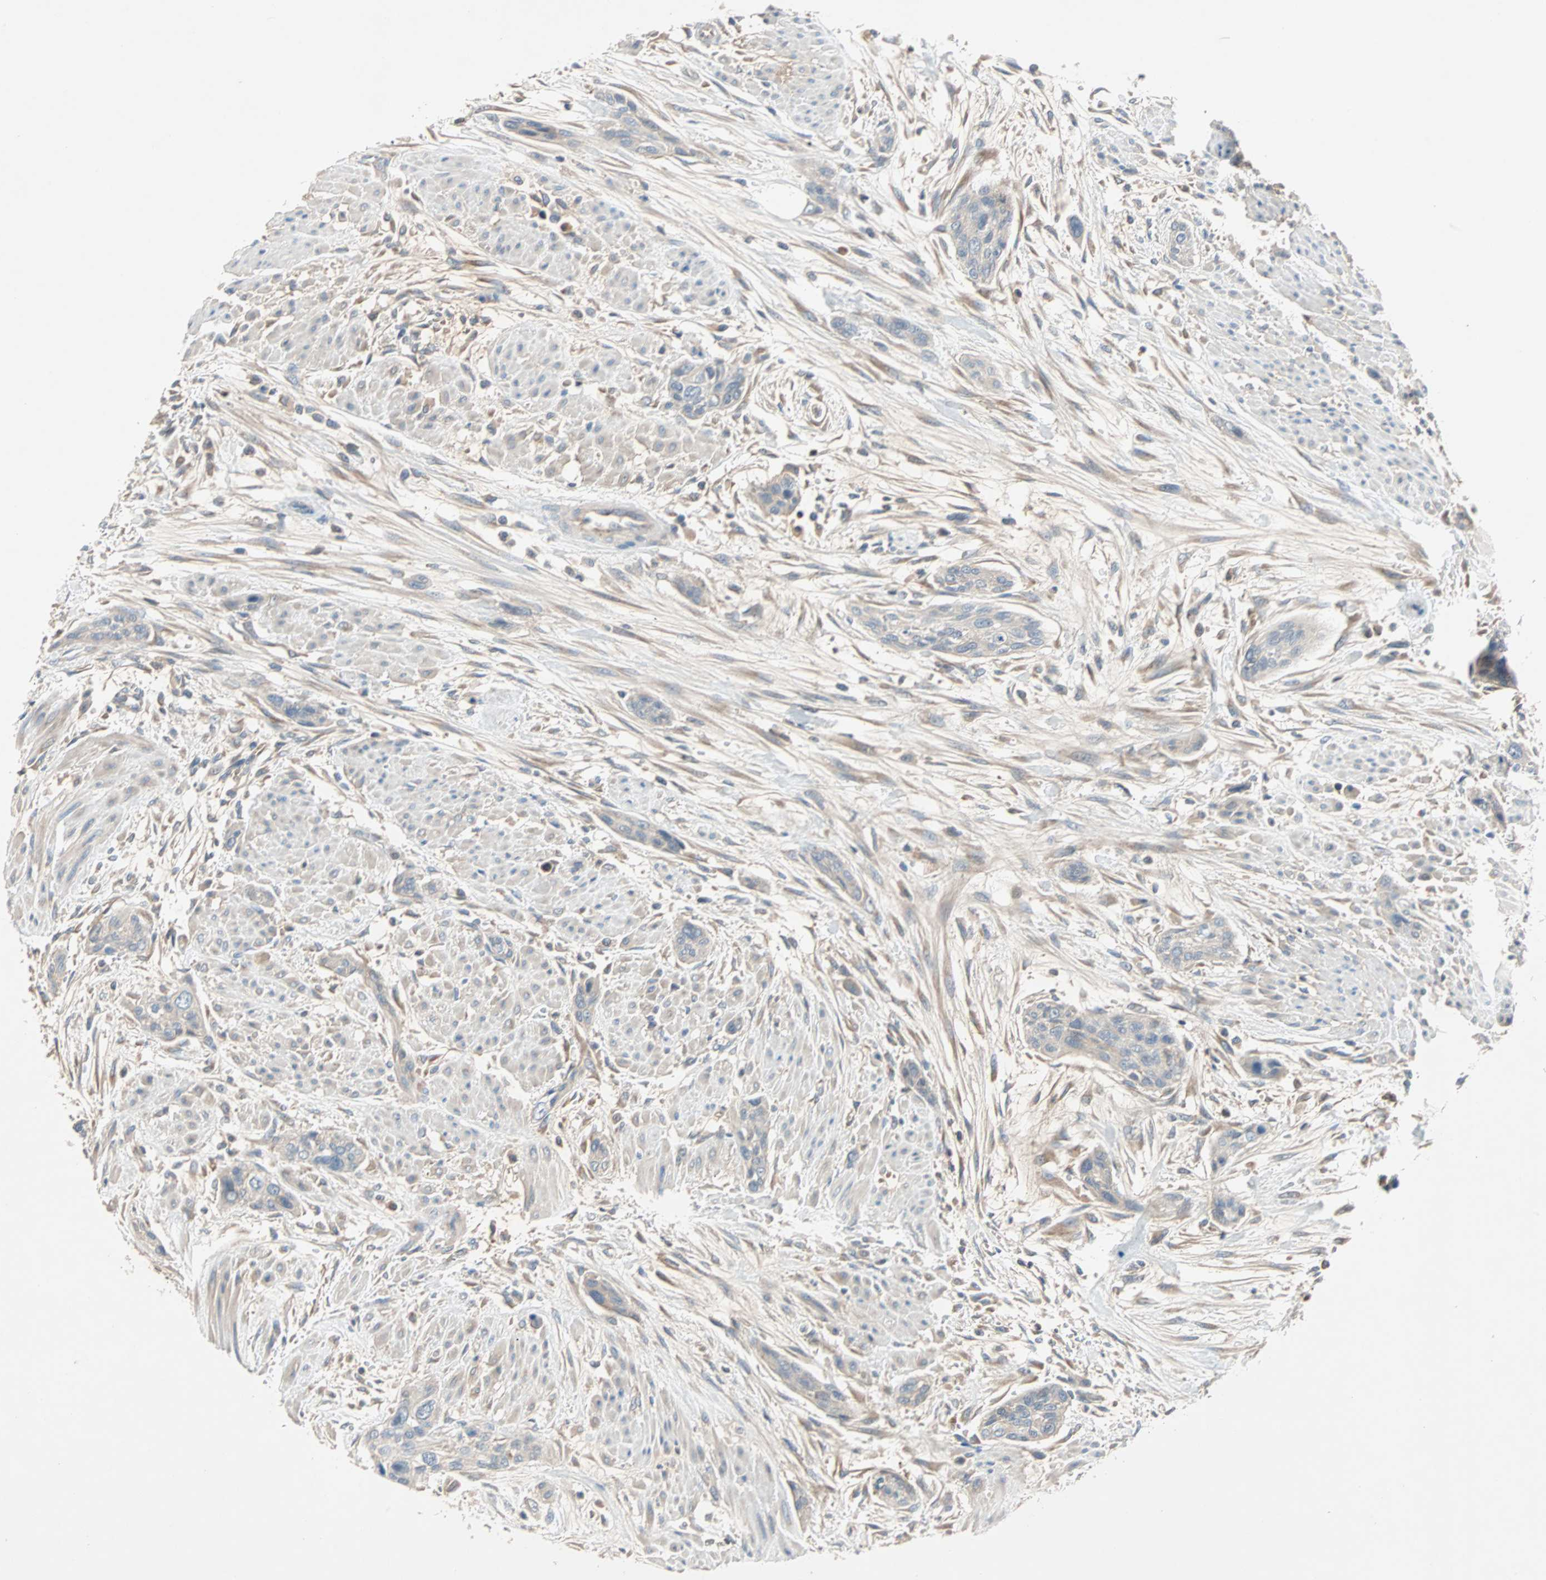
{"staining": {"intensity": "negative", "quantity": "none", "location": "none"}, "tissue": "urothelial cancer", "cell_type": "Tumor cells", "image_type": "cancer", "snomed": [{"axis": "morphology", "description": "Urothelial carcinoma, High grade"}, {"axis": "topography", "description": "Urinary bladder"}], "caption": "Human urothelial cancer stained for a protein using immunohistochemistry demonstrates no staining in tumor cells.", "gene": "MAP4K1", "patient": {"sex": "male", "age": 35}}